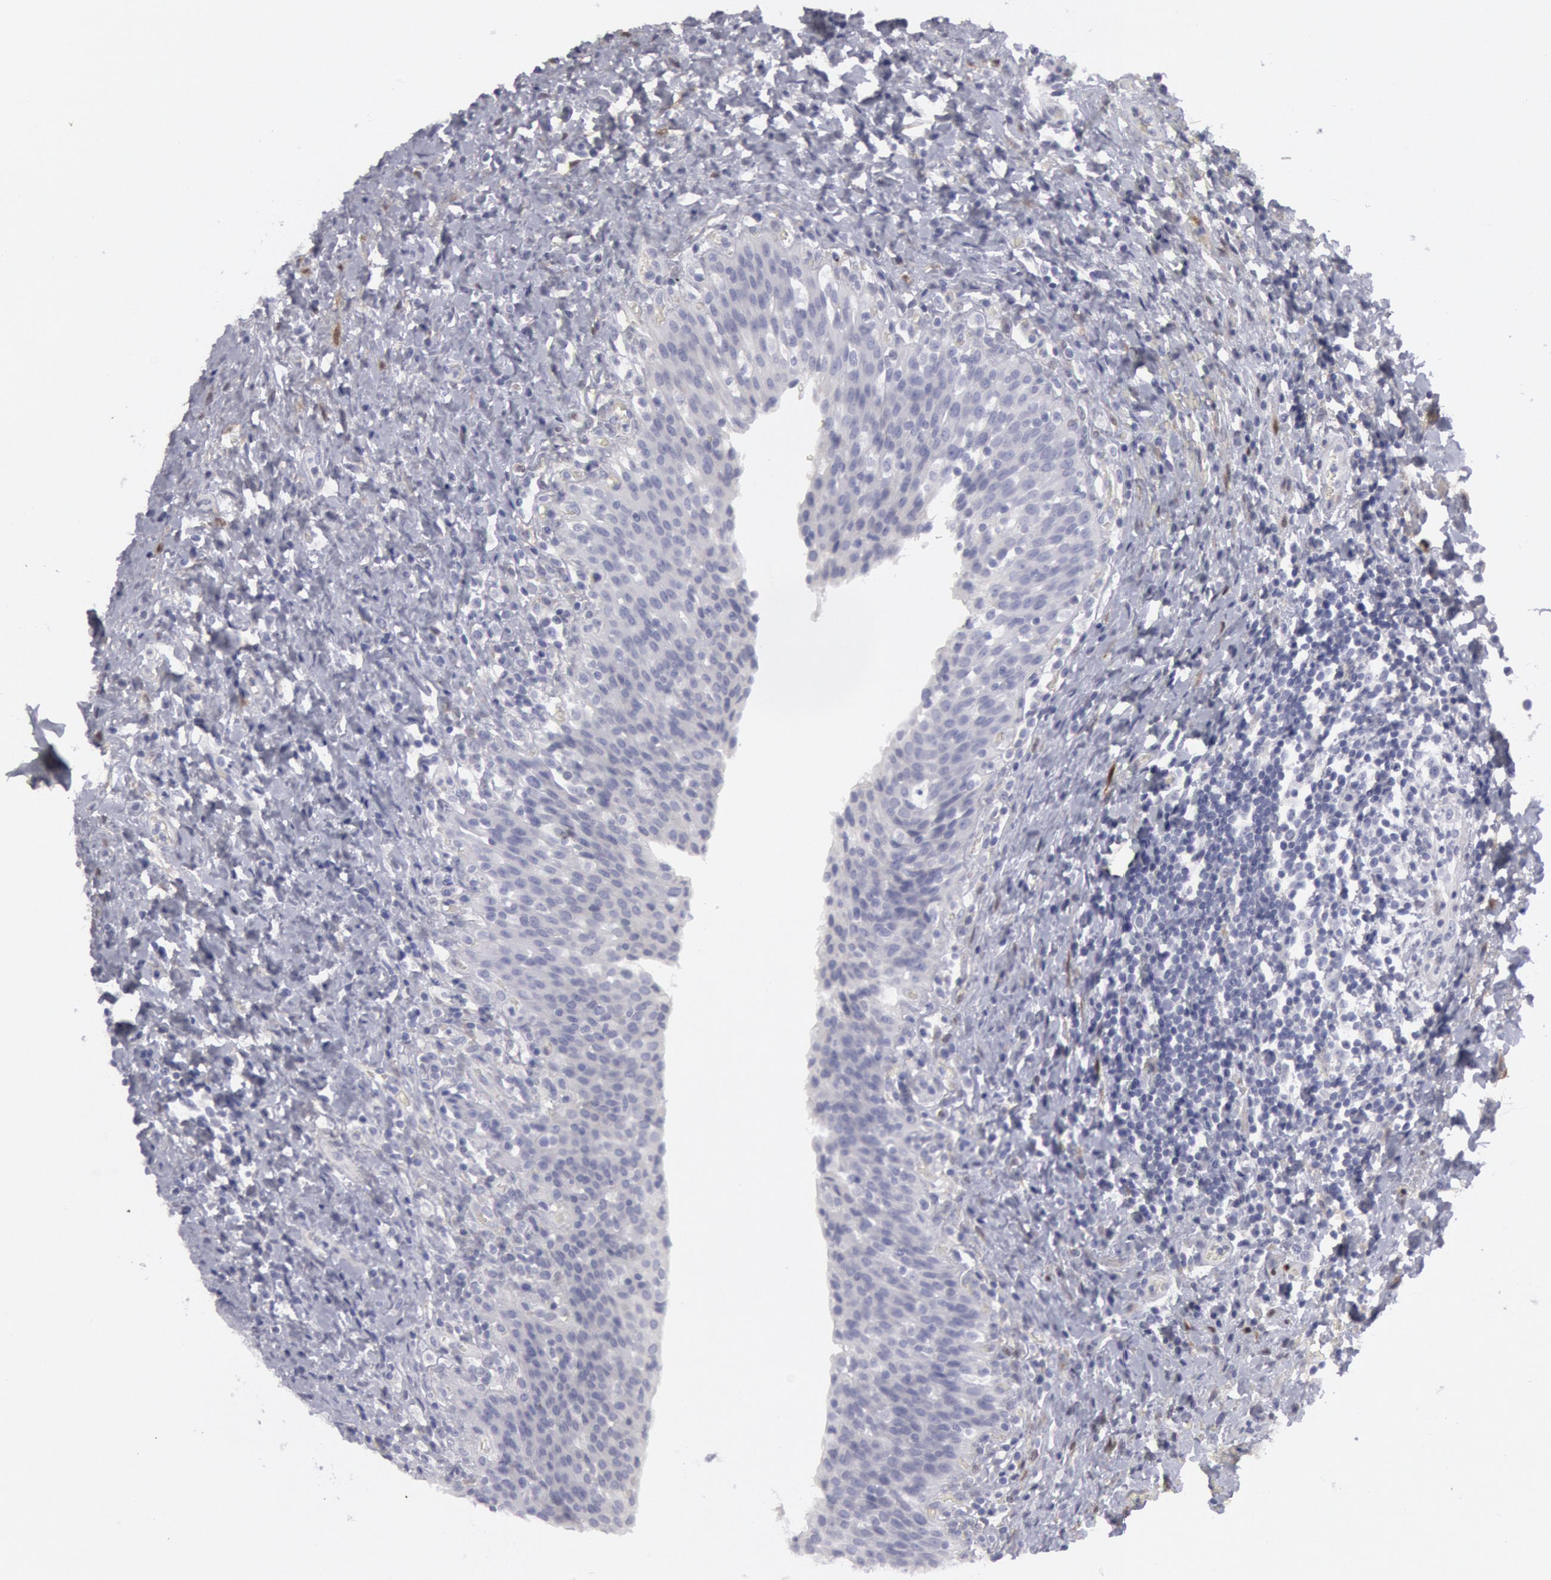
{"staining": {"intensity": "weak", "quantity": "25%-75%", "location": "cytoplasmic/membranous"}, "tissue": "urinary bladder", "cell_type": "Urothelial cells", "image_type": "normal", "snomed": [{"axis": "morphology", "description": "Normal tissue, NOS"}, {"axis": "topography", "description": "Urinary bladder"}], "caption": "Protein staining of benign urinary bladder shows weak cytoplasmic/membranous positivity in approximately 25%-75% of urothelial cells.", "gene": "FHL1", "patient": {"sex": "male", "age": 51}}